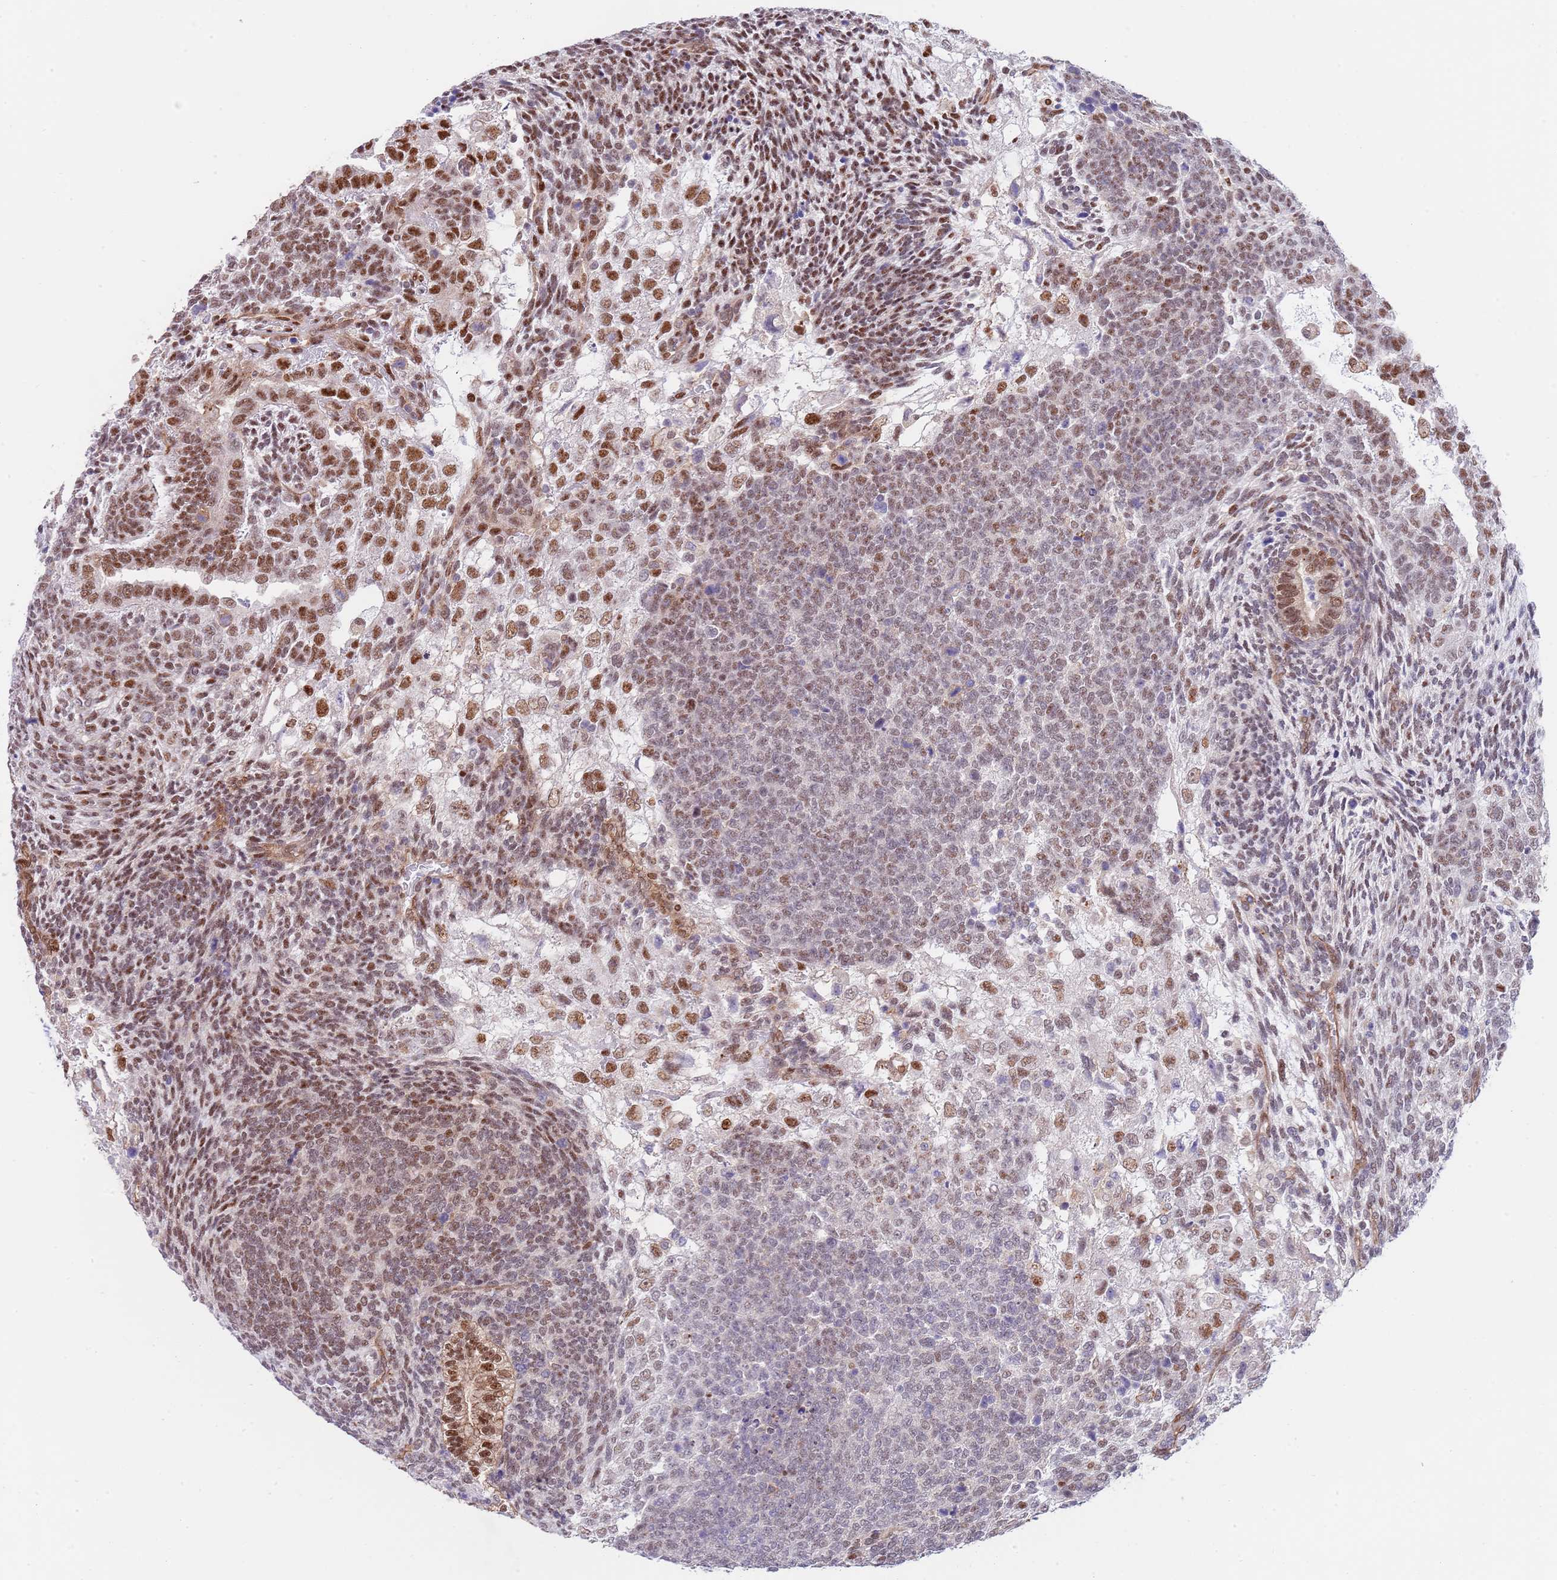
{"staining": {"intensity": "moderate", "quantity": "25%-75%", "location": "nuclear"}, "tissue": "testis cancer", "cell_type": "Tumor cells", "image_type": "cancer", "snomed": [{"axis": "morphology", "description": "Carcinoma, Embryonal, NOS"}, {"axis": "topography", "description": "Testis"}], "caption": "High-magnification brightfield microscopy of testis embryonal carcinoma stained with DAB (3,3'-diaminobenzidine) (brown) and counterstained with hematoxylin (blue). tumor cells exhibit moderate nuclear positivity is seen in about25%-75% of cells. The staining is performed using DAB (3,3'-diaminobenzidine) brown chromogen to label protein expression. The nuclei are counter-stained blue using hematoxylin.", "gene": "BPNT1", "patient": {"sex": "male", "age": 23}}